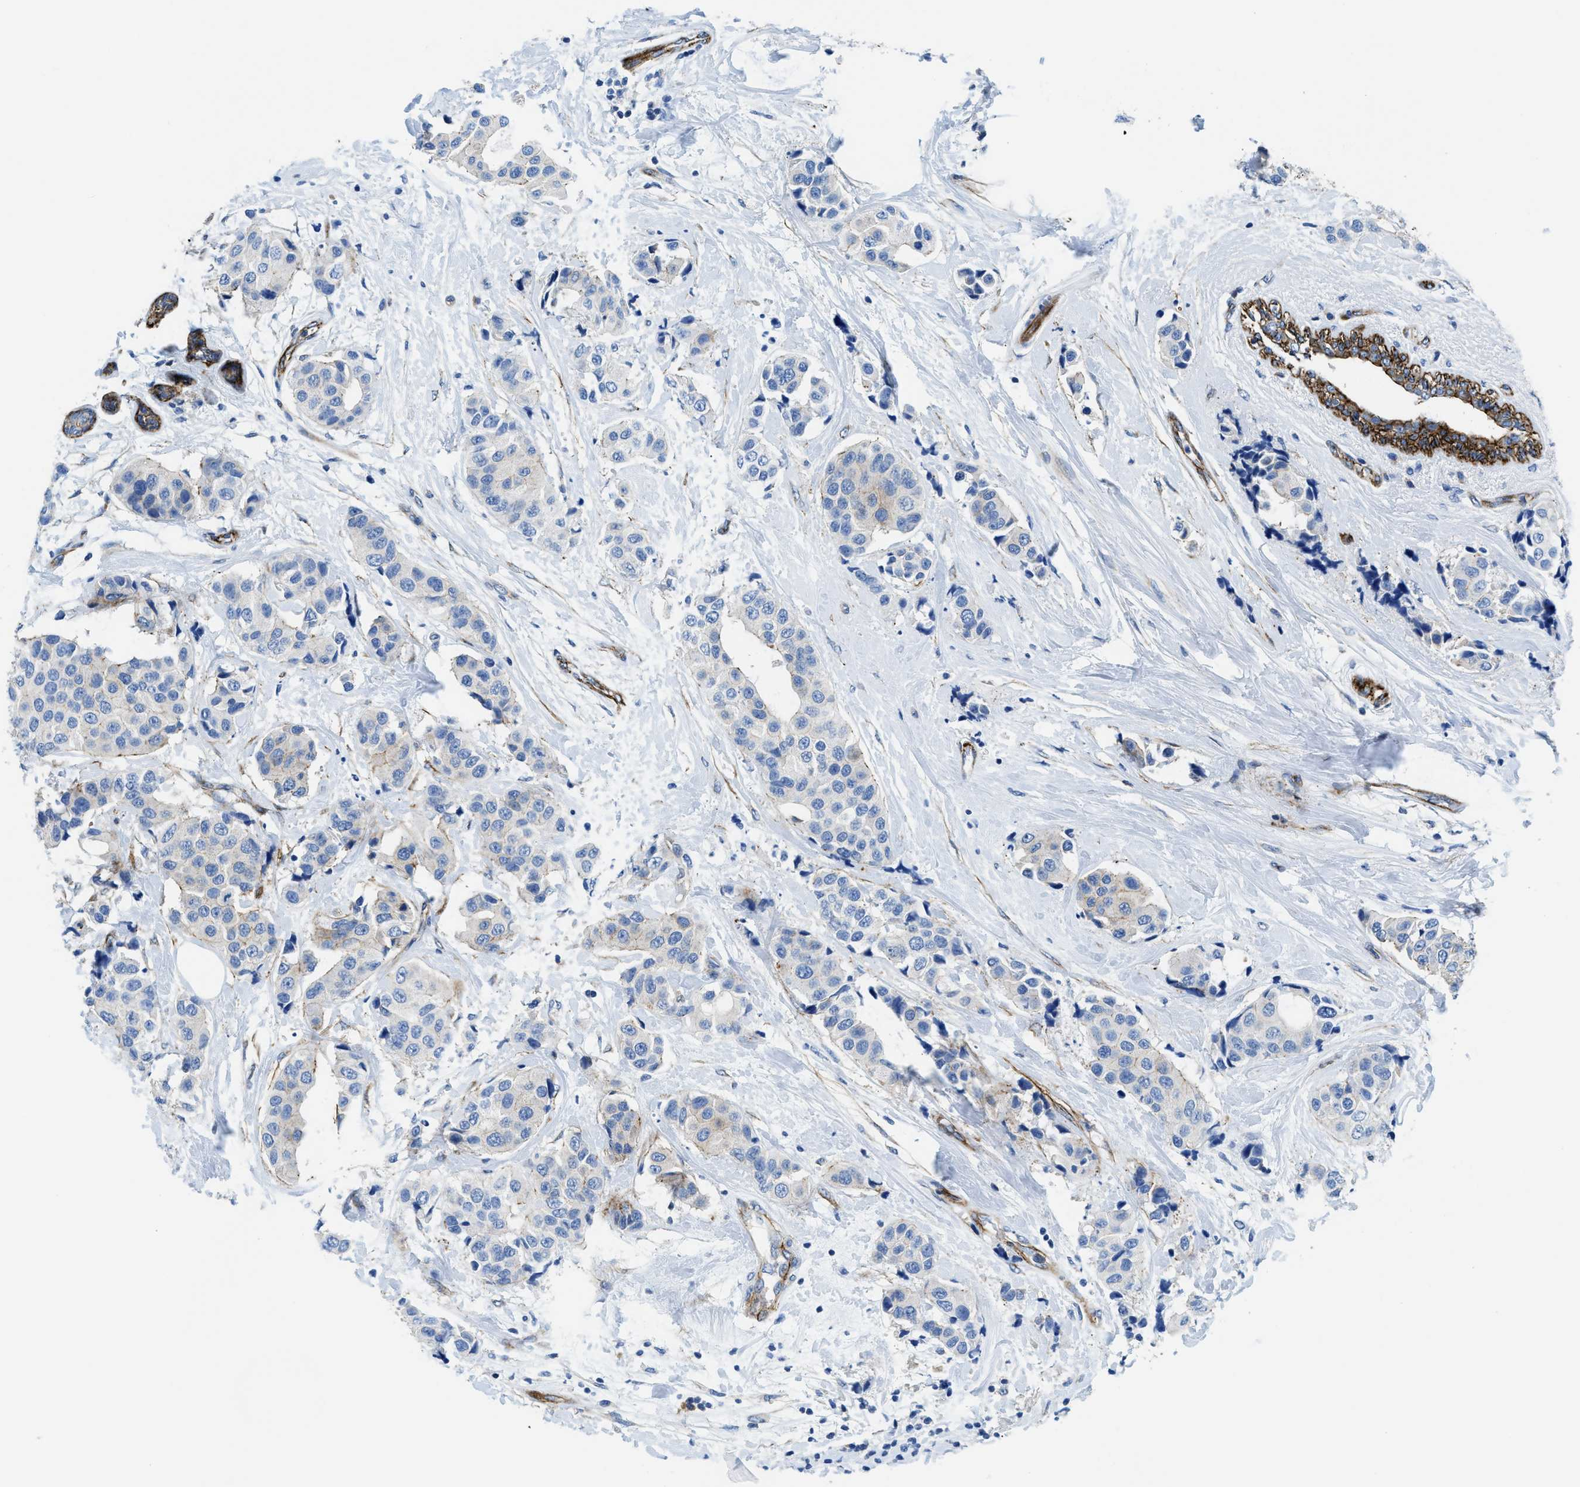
{"staining": {"intensity": "negative", "quantity": "none", "location": "none"}, "tissue": "breast cancer", "cell_type": "Tumor cells", "image_type": "cancer", "snomed": [{"axis": "morphology", "description": "Normal tissue, NOS"}, {"axis": "morphology", "description": "Duct carcinoma"}, {"axis": "topography", "description": "Breast"}], "caption": "A high-resolution image shows IHC staining of breast cancer, which demonstrates no significant expression in tumor cells.", "gene": "CUTA", "patient": {"sex": "female", "age": 39}}